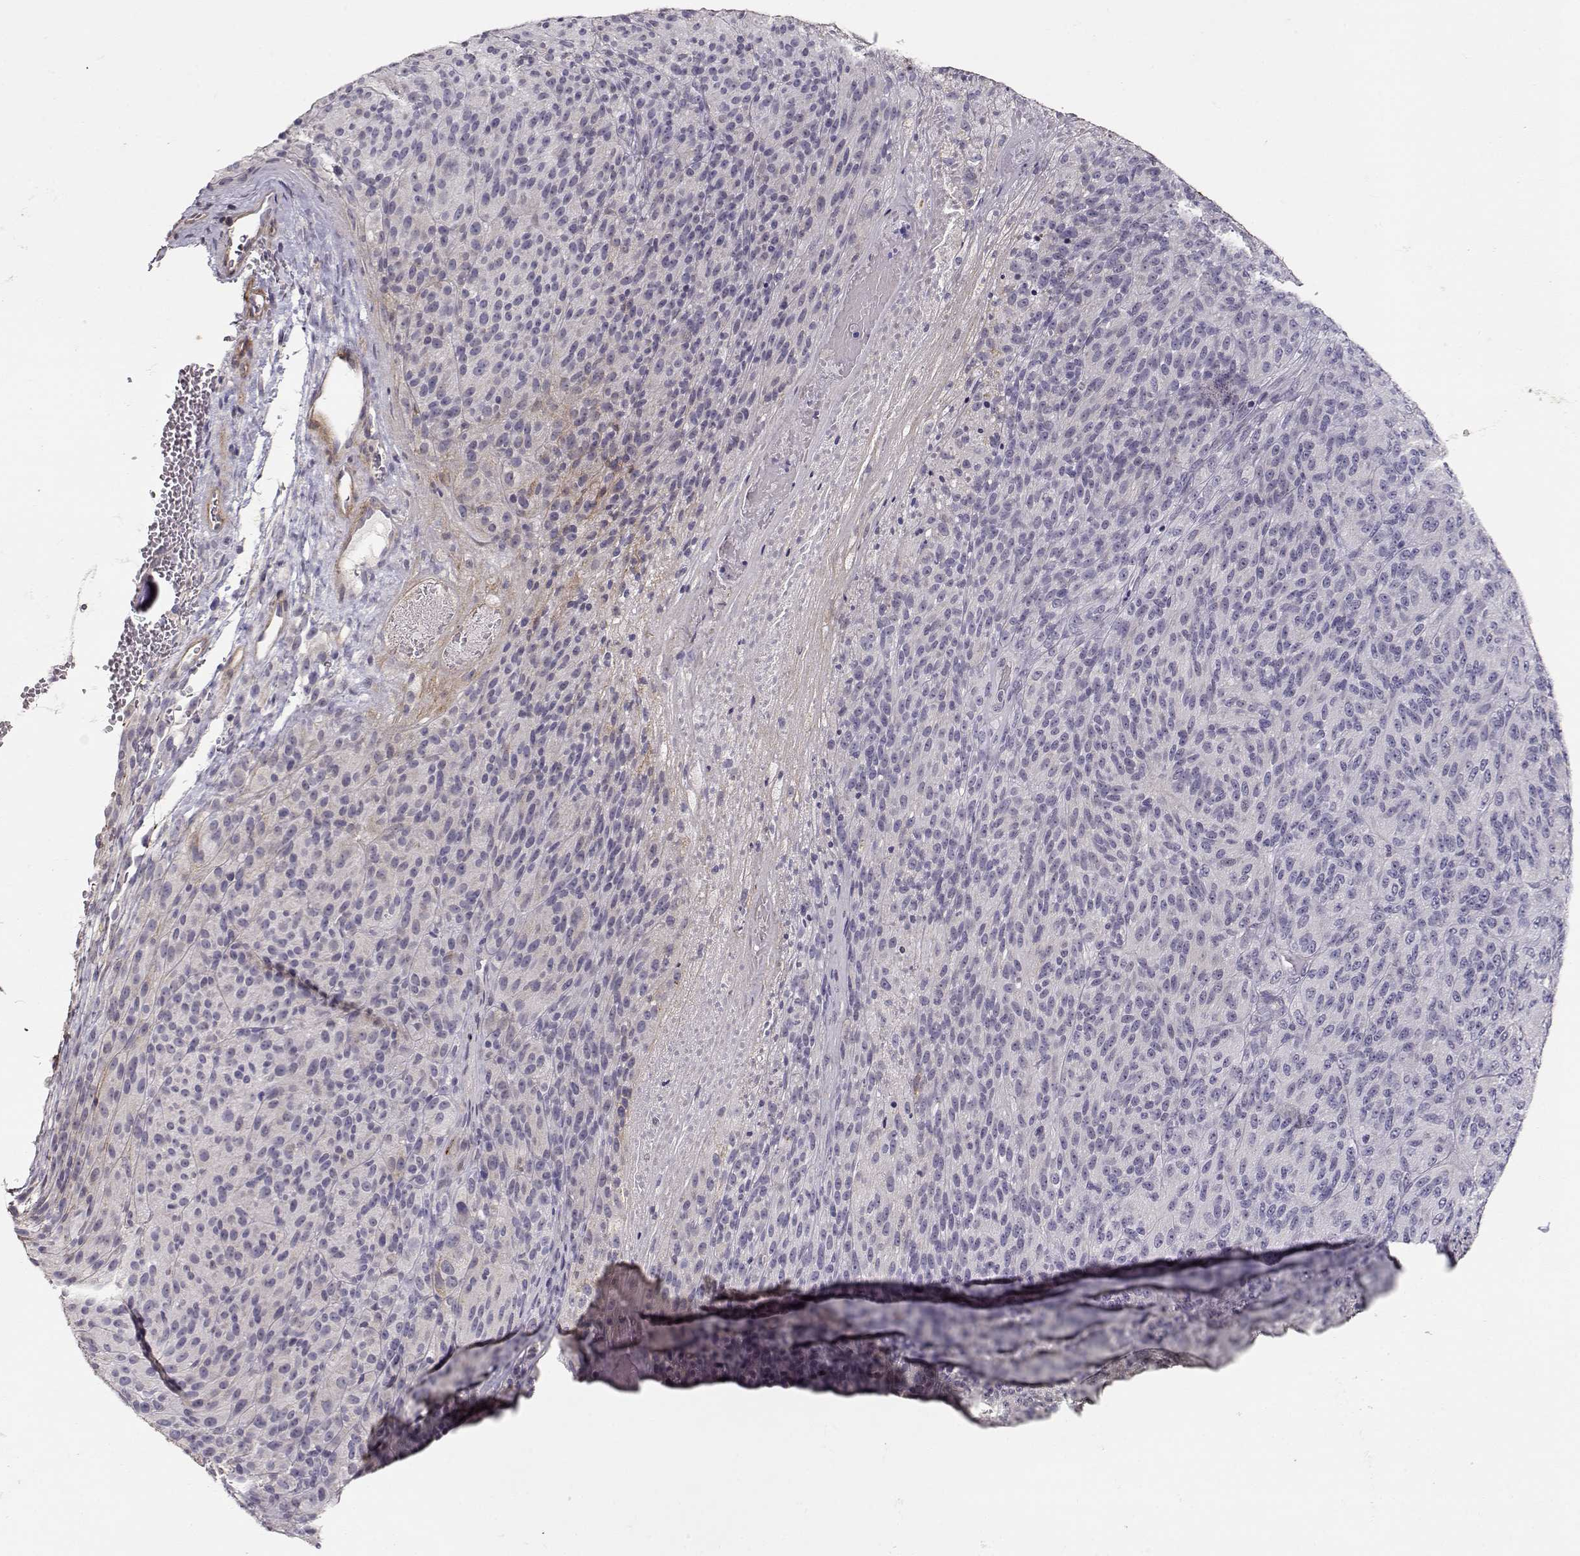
{"staining": {"intensity": "negative", "quantity": "none", "location": "none"}, "tissue": "melanoma", "cell_type": "Tumor cells", "image_type": "cancer", "snomed": [{"axis": "morphology", "description": "Malignant melanoma, Metastatic site"}, {"axis": "topography", "description": "Brain"}], "caption": "Immunohistochemical staining of human melanoma demonstrates no significant staining in tumor cells.", "gene": "LAMA5", "patient": {"sex": "female", "age": 56}}